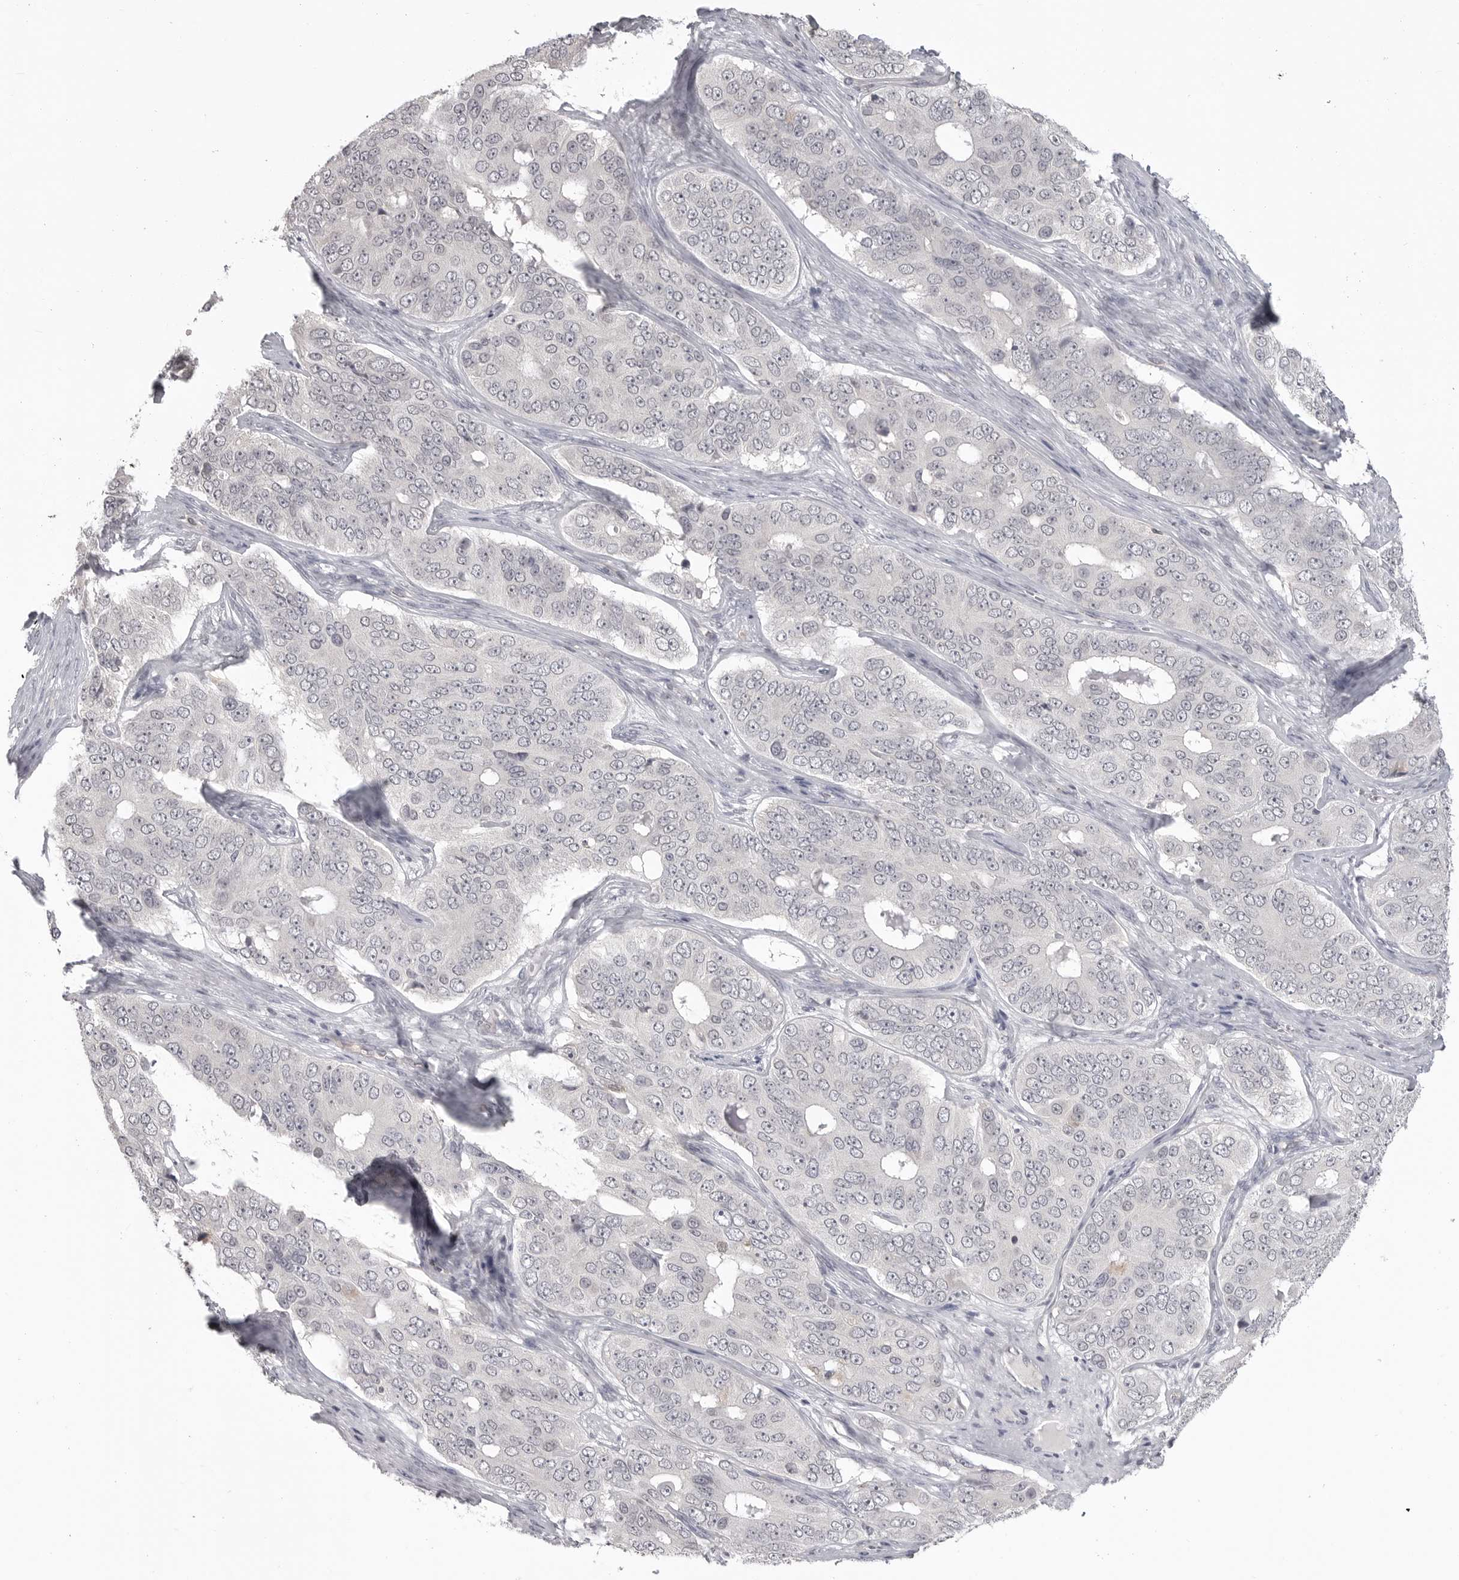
{"staining": {"intensity": "negative", "quantity": "none", "location": "none"}, "tissue": "ovarian cancer", "cell_type": "Tumor cells", "image_type": "cancer", "snomed": [{"axis": "morphology", "description": "Carcinoma, endometroid"}, {"axis": "topography", "description": "Ovary"}], "caption": "Tumor cells show no significant protein staining in ovarian endometroid carcinoma.", "gene": "IFNGR1", "patient": {"sex": "female", "age": 51}}